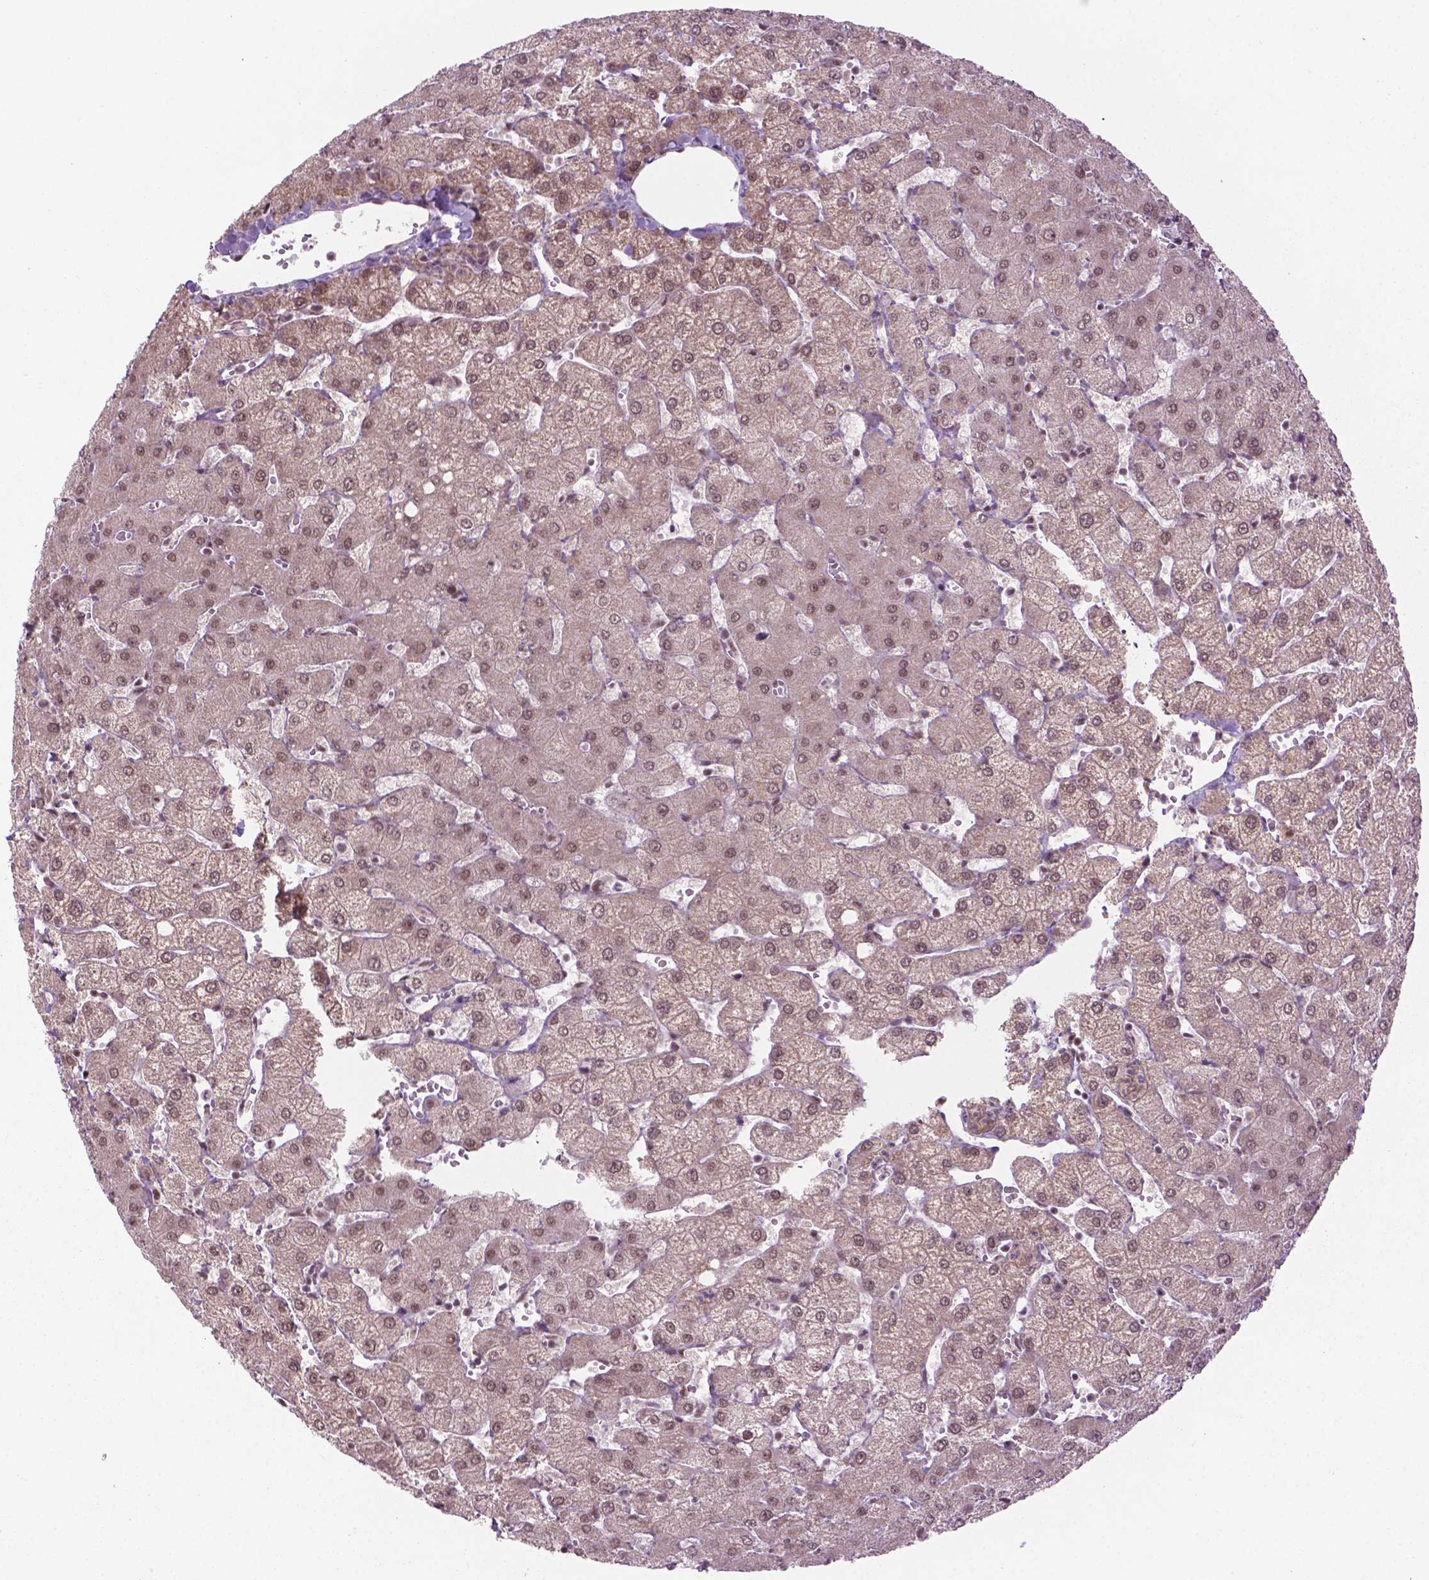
{"staining": {"intensity": "weak", "quantity": "25%-75%", "location": "nuclear"}, "tissue": "liver", "cell_type": "Cholangiocytes", "image_type": "normal", "snomed": [{"axis": "morphology", "description": "Normal tissue, NOS"}, {"axis": "topography", "description": "Liver"}], "caption": "Human liver stained for a protein (brown) demonstrates weak nuclear positive staining in about 25%-75% of cholangiocytes.", "gene": "PHAX", "patient": {"sex": "female", "age": 54}}